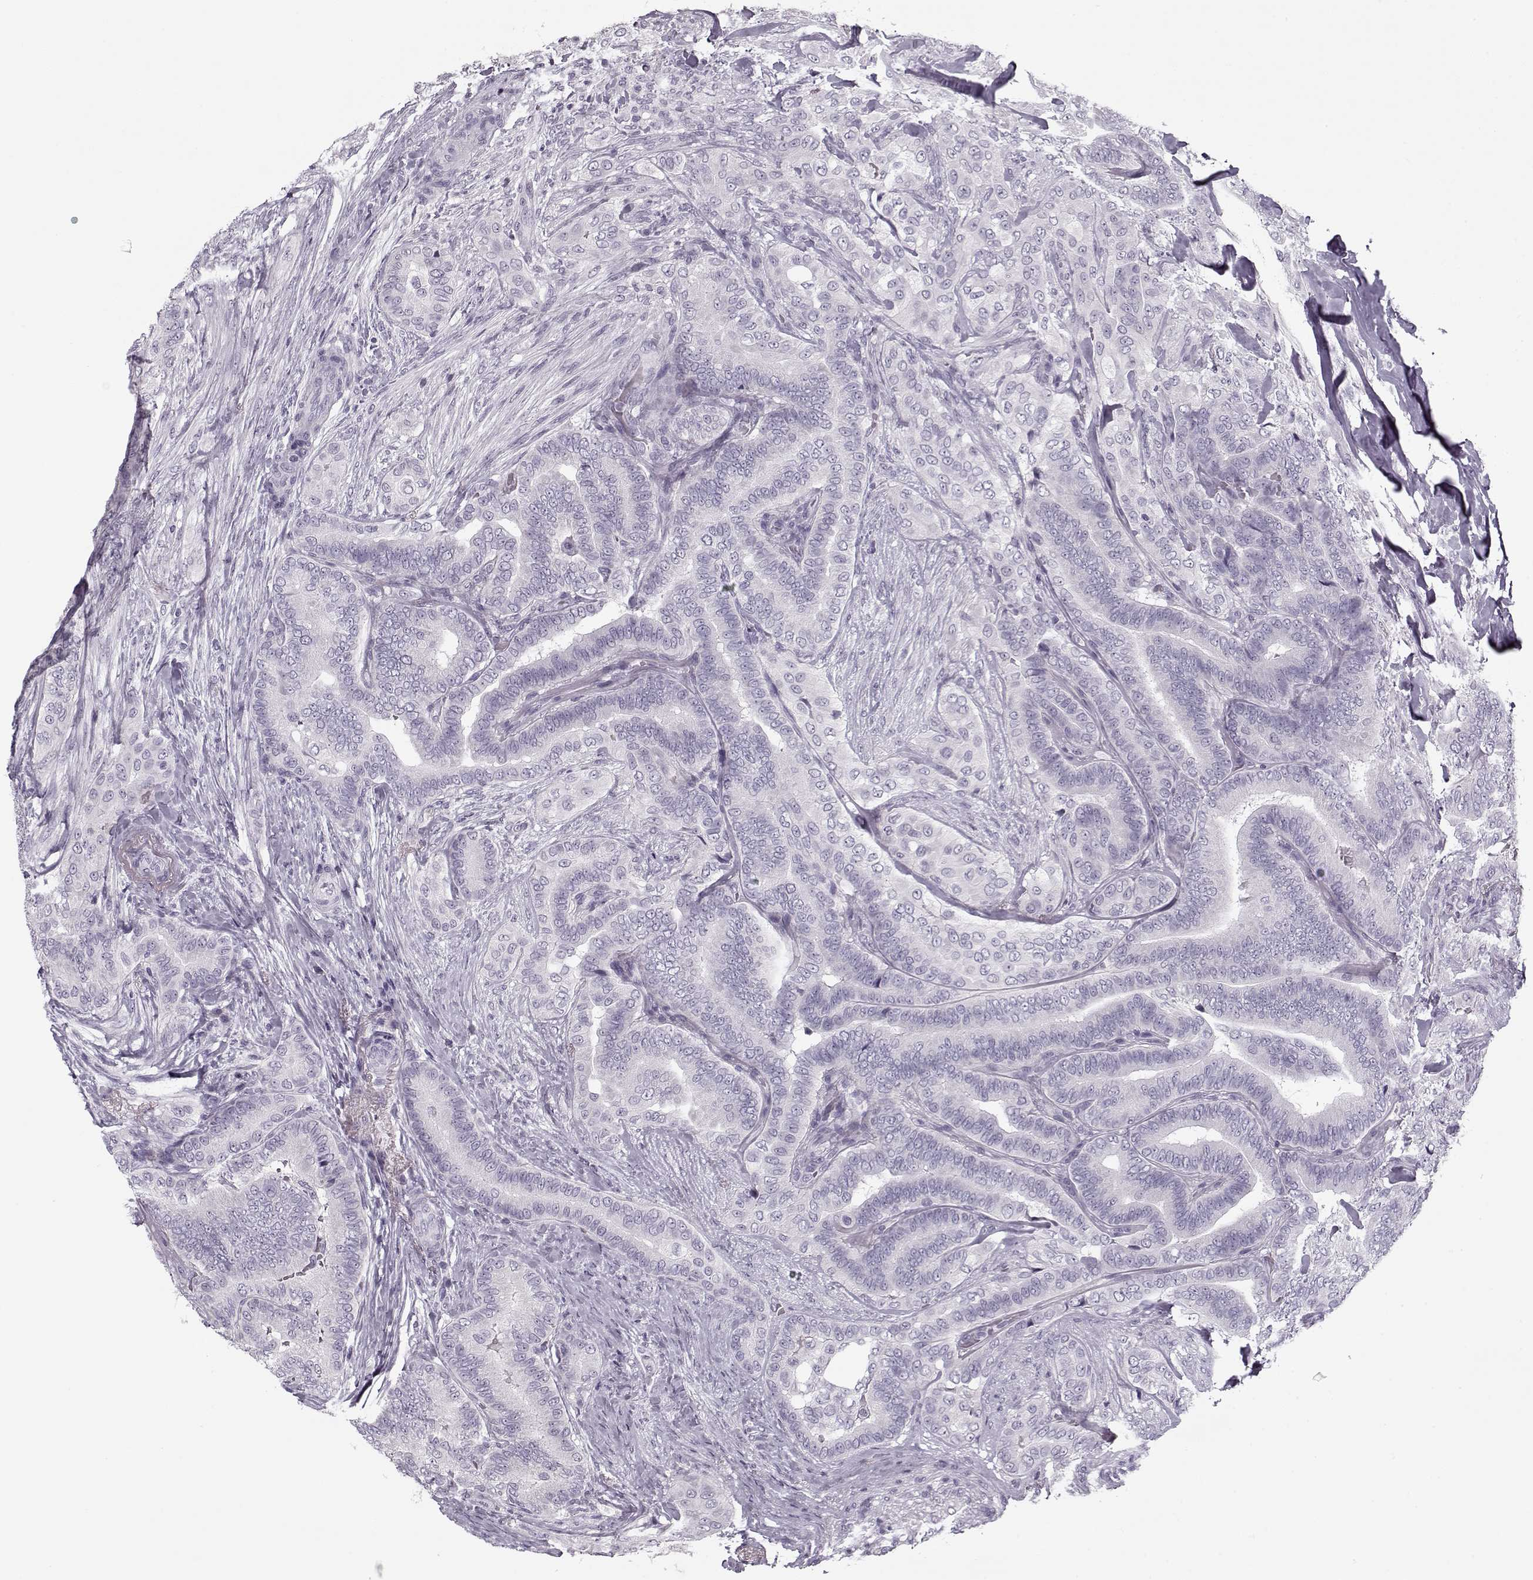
{"staining": {"intensity": "negative", "quantity": "none", "location": "none"}, "tissue": "thyroid cancer", "cell_type": "Tumor cells", "image_type": "cancer", "snomed": [{"axis": "morphology", "description": "Papillary adenocarcinoma, NOS"}, {"axis": "topography", "description": "Thyroid gland"}], "caption": "Immunohistochemistry (IHC) image of human papillary adenocarcinoma (thyroid) stained for a protein (brown), which displays no expression in tumor cells. Nuclei are stained in blue.", "gene": "PNMT", "patient": {"sex": "male", "age": 61}}